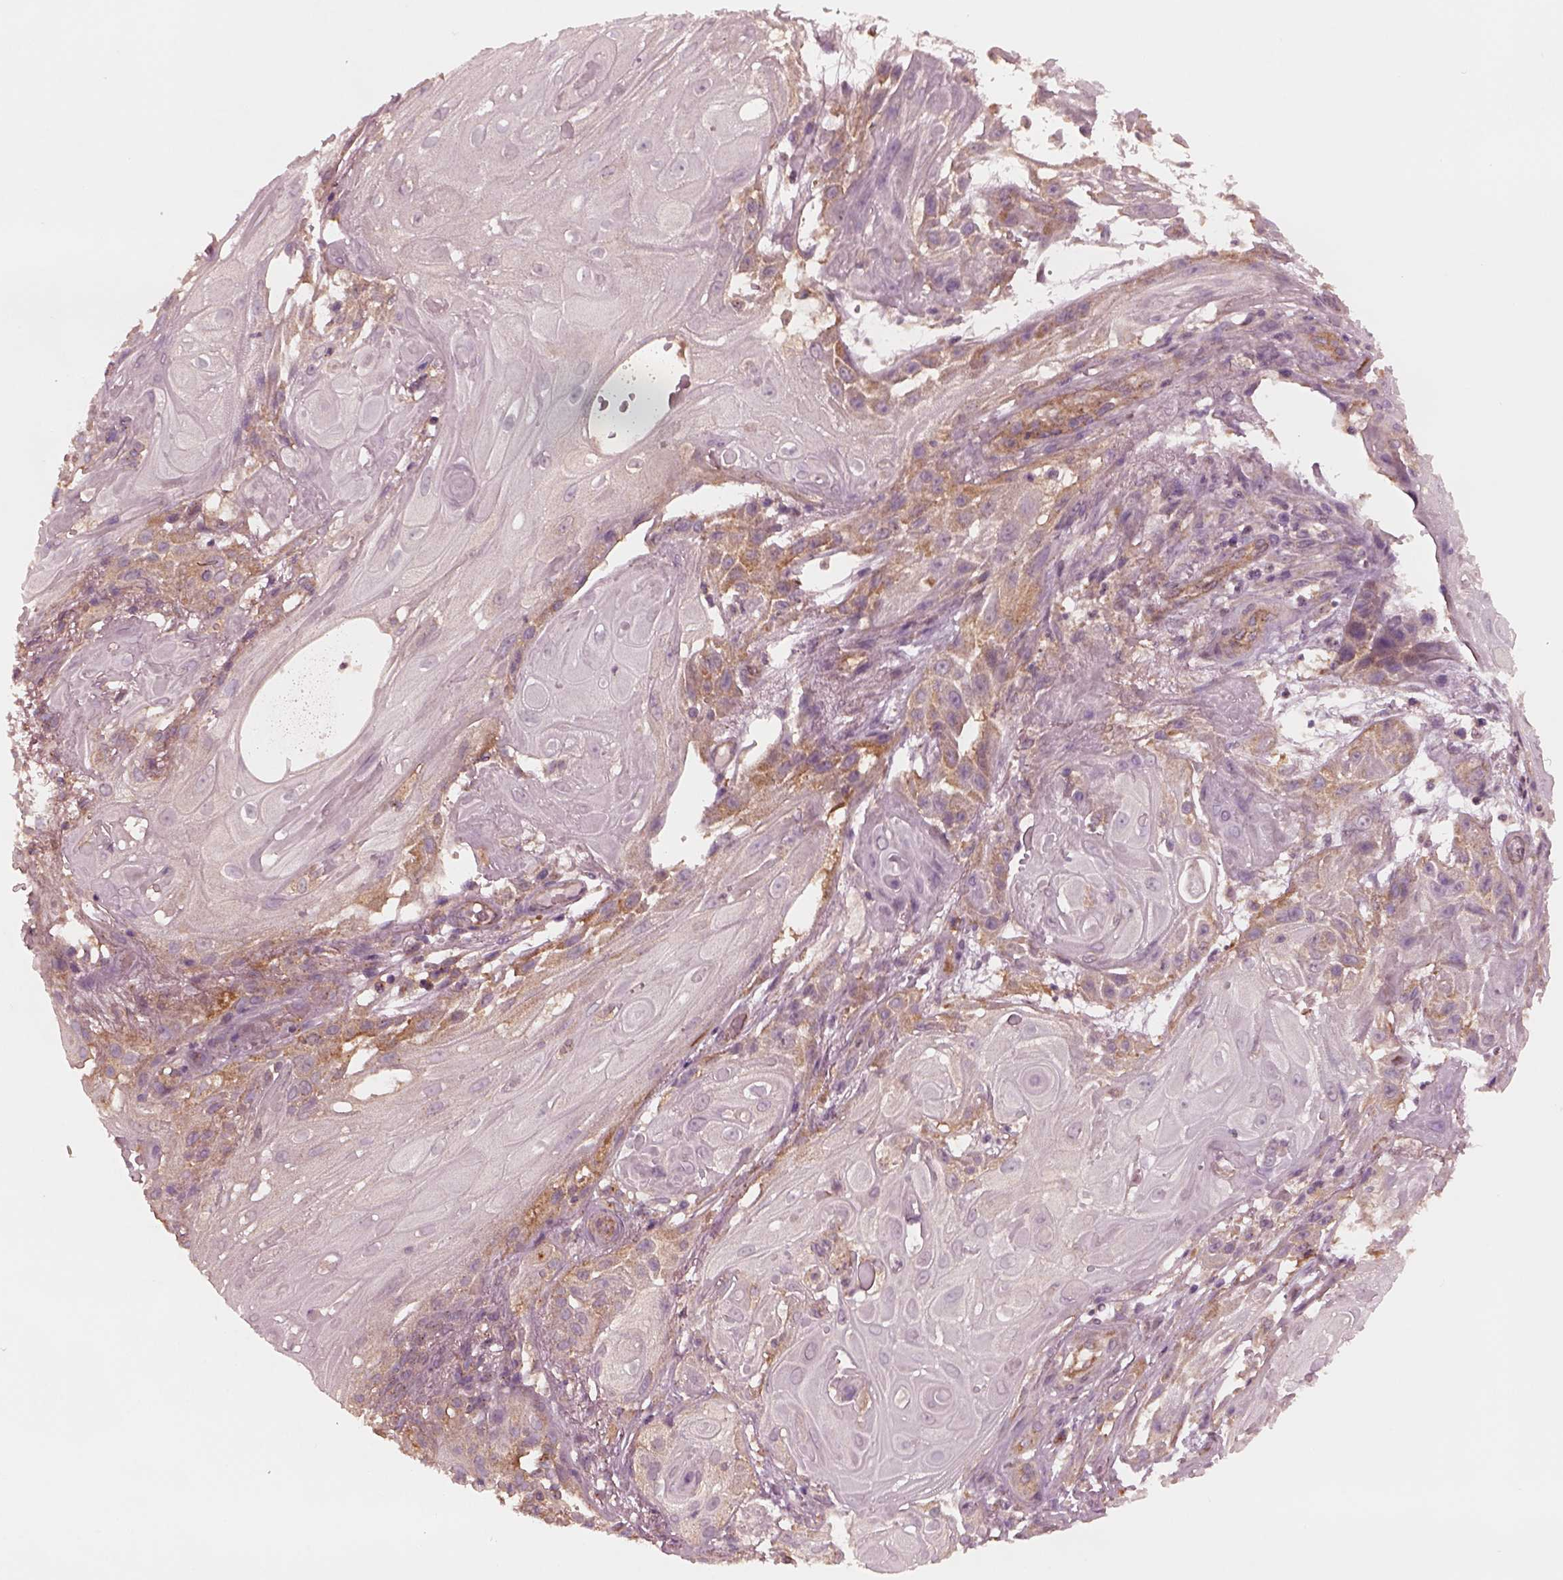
{"staining": {"intensity": "moderate", "quantity": "<25%", "location": "cytoplasmic/membranous"}, "tissue": "skin cancer", "cell_type": "Tumor cells", "image_type": "cancer", "snomed": [{"axis": "morphology", "description": "Squamous cell carcinoma, NOS"}, {"axis": "topography", "description": "Skin"}], "caption": "Immunohistochemical staining of skin squamous cell carcinoma exhibits low levels of moderate cytoplasmic/membranous expression in approximately <25% of tumor cells.", "gene": "TUBG1", "patient": {"sex": "male", "age": 62}}